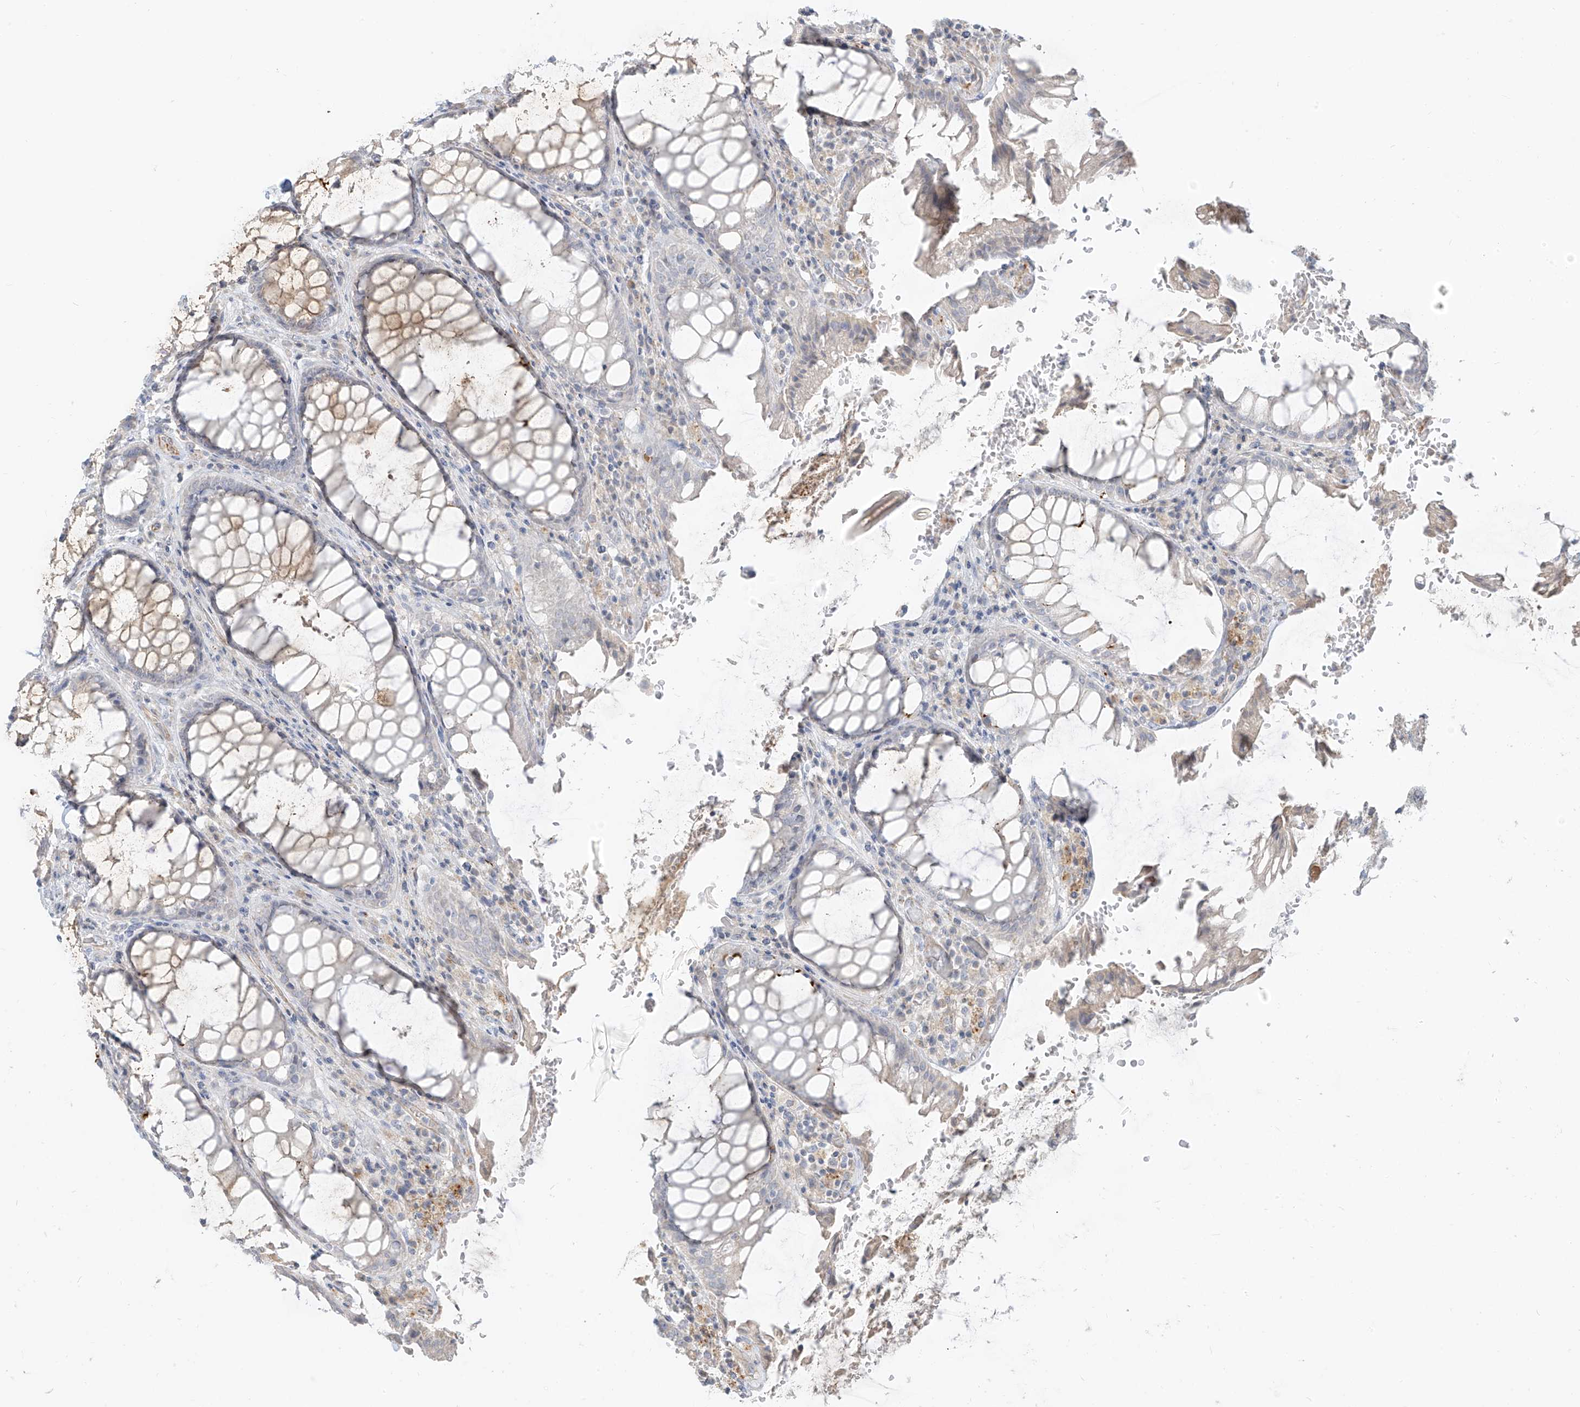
{"staining": {"intensity": "weak", "quantity": "<25%", "location": "cytoplasmic/membranous"}, "tissue": "rectum", "cell_type": "Glandular cells", "image_type": "normal", "snomed": [{"axis": "morphology", "description": "Normal tissue, NOS"}, {"axis": "topography", "description": "Rectum"}], "caption": "There is no significant expression in glandular cells of rectum. The staining is performed using DAB (3,3'-diaminobenzidine) brown chromogen with nuclei counter-stained in using hematoxylin.", "gene": "C2orf42", "patient": {"sex": "male", "age": 64}}